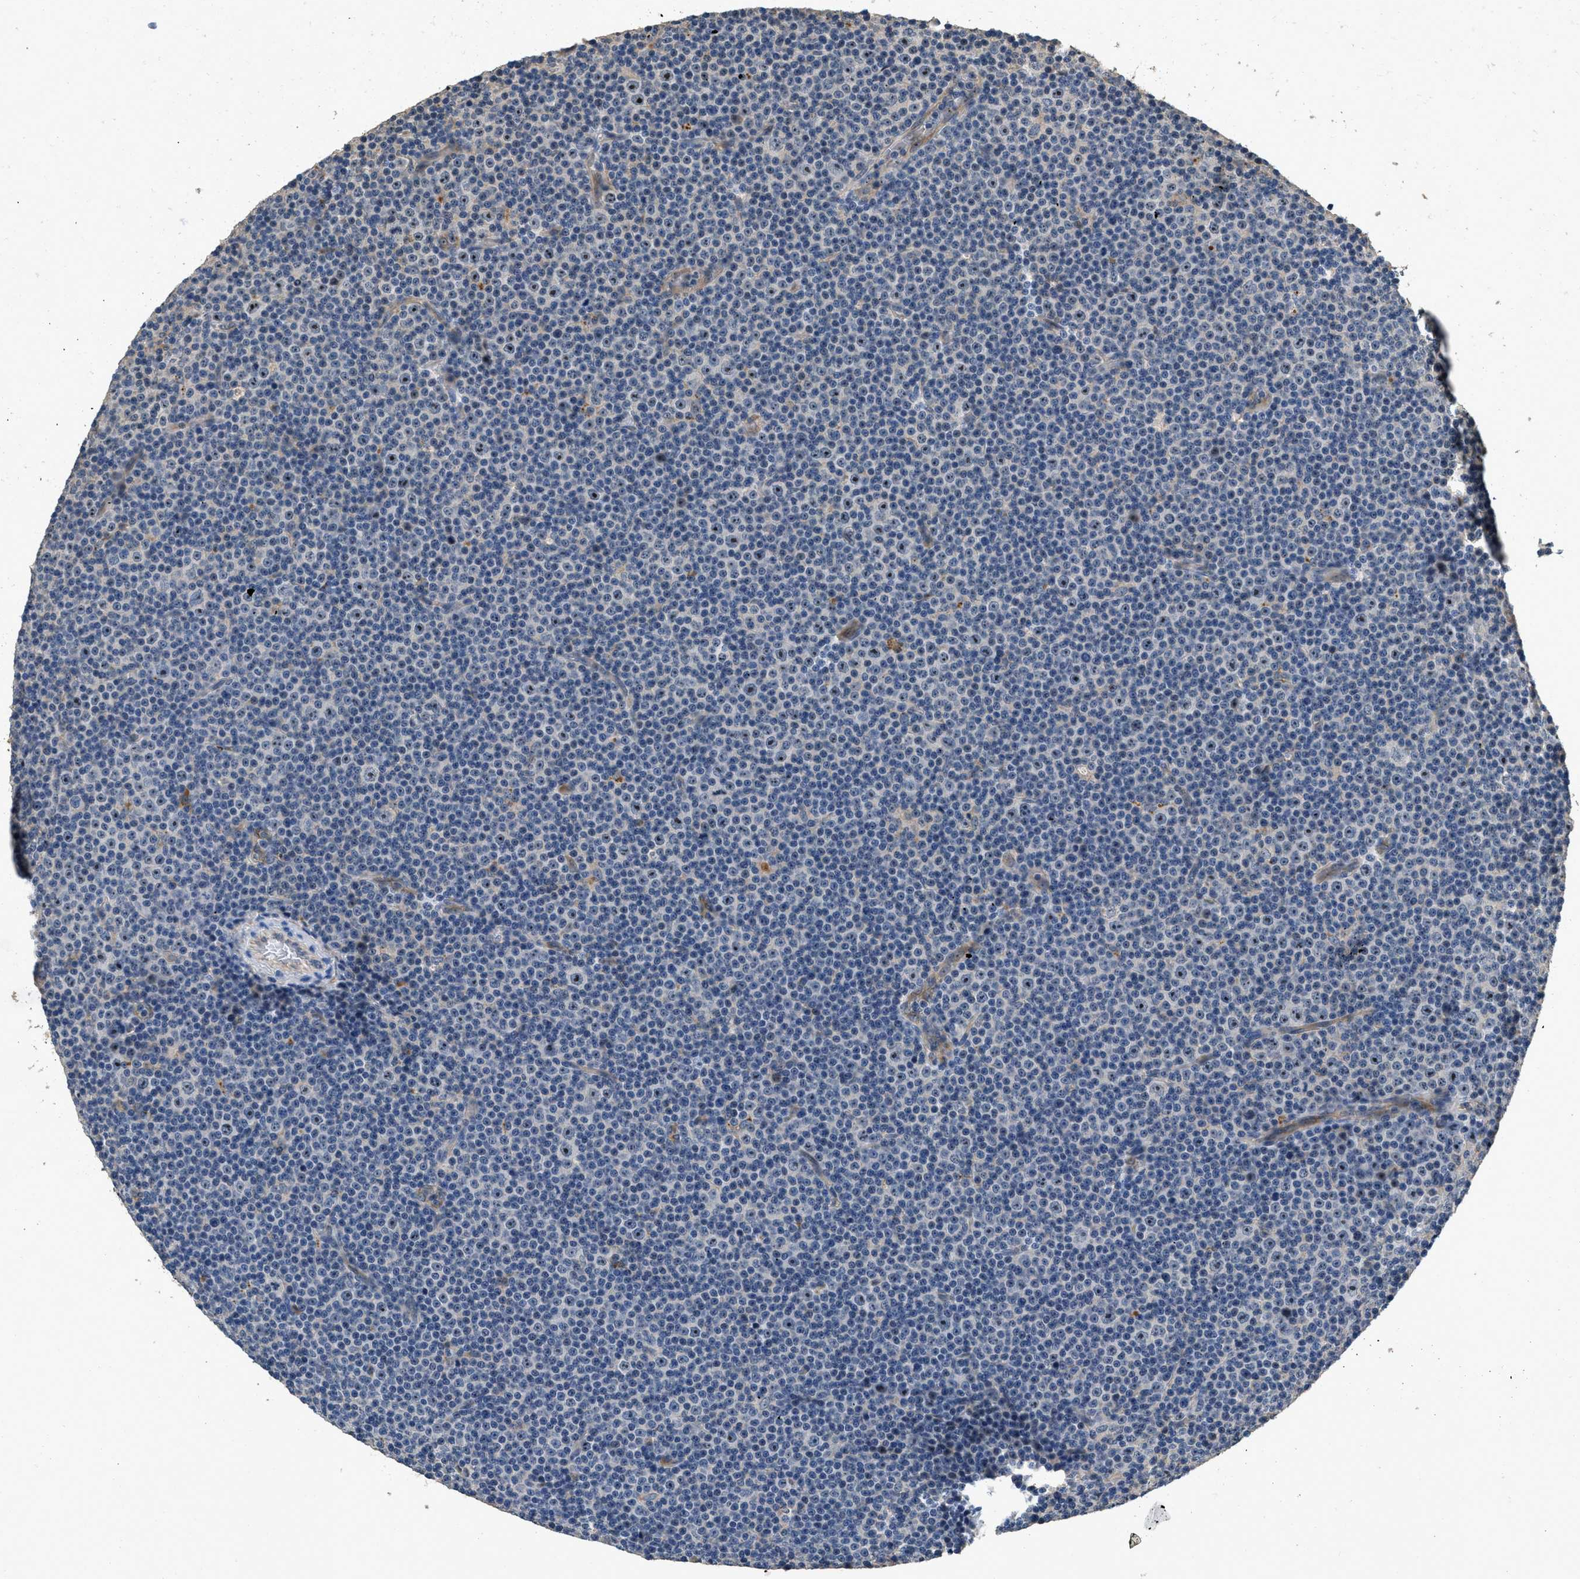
{"staining": {"intensity": "moderate", "quantity": "25%-75%", "location": "nuclear"}, "tissue": "lymphoma", "cell_type": "Tumor cells", "image_type": "cancer", "snomed": [{"axis": "morphology", "description": "Malignant lymphoma, non-Hodgkin's type, Low grade"}, {"axis": "topography", "description": "Lymph node"}], "caption": "This is a photomicrograph of immunohistochemistry staining of malignant lymphoma, non-Hodgkin's type (low-grade), which shows moderate positivity in the nuclear of tumor cells.", "gene": "OSMR", "patient": {"sex": "female", "age": 67}}